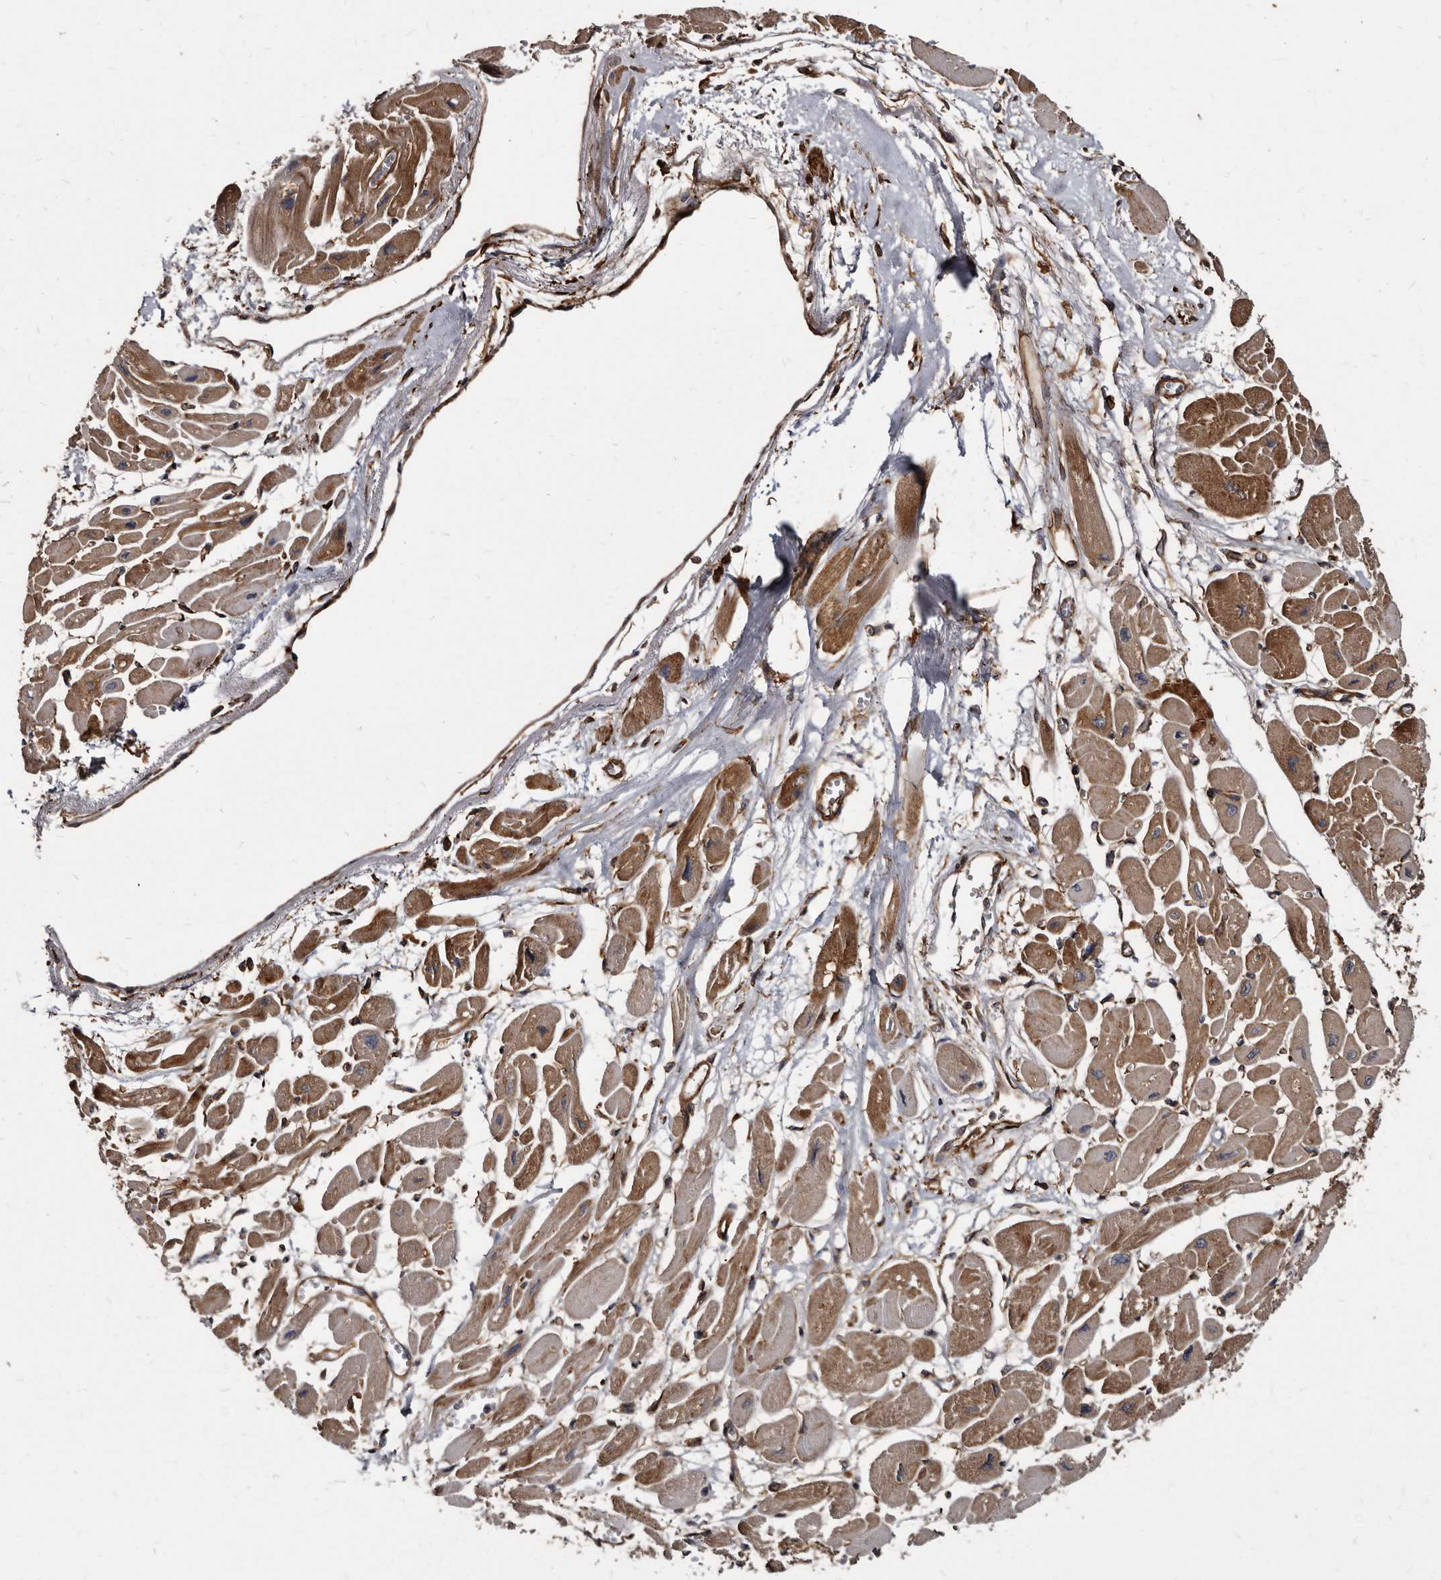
{"staining": {"intensity": "moderate", "quantity": ">75%", "location": "cytoplasmic/membranous"}, "tissue": "heart muscle", "cell_type": "Cardiomyocytes", "image_type": "normal", "snomed": [{"axis": "morphology", "description": "Normal tissue, NOS"}, {"axis": "topography", "description": "Heart"}], "caption": "Brown immunohistochemical staining in benign human heart muscle displays moderate cytoplasmic/membranous expression in approximately >75% of cardiomyocytes.", "gene": "KCTD20", "patient": {"sex": "female", "age": 54}}